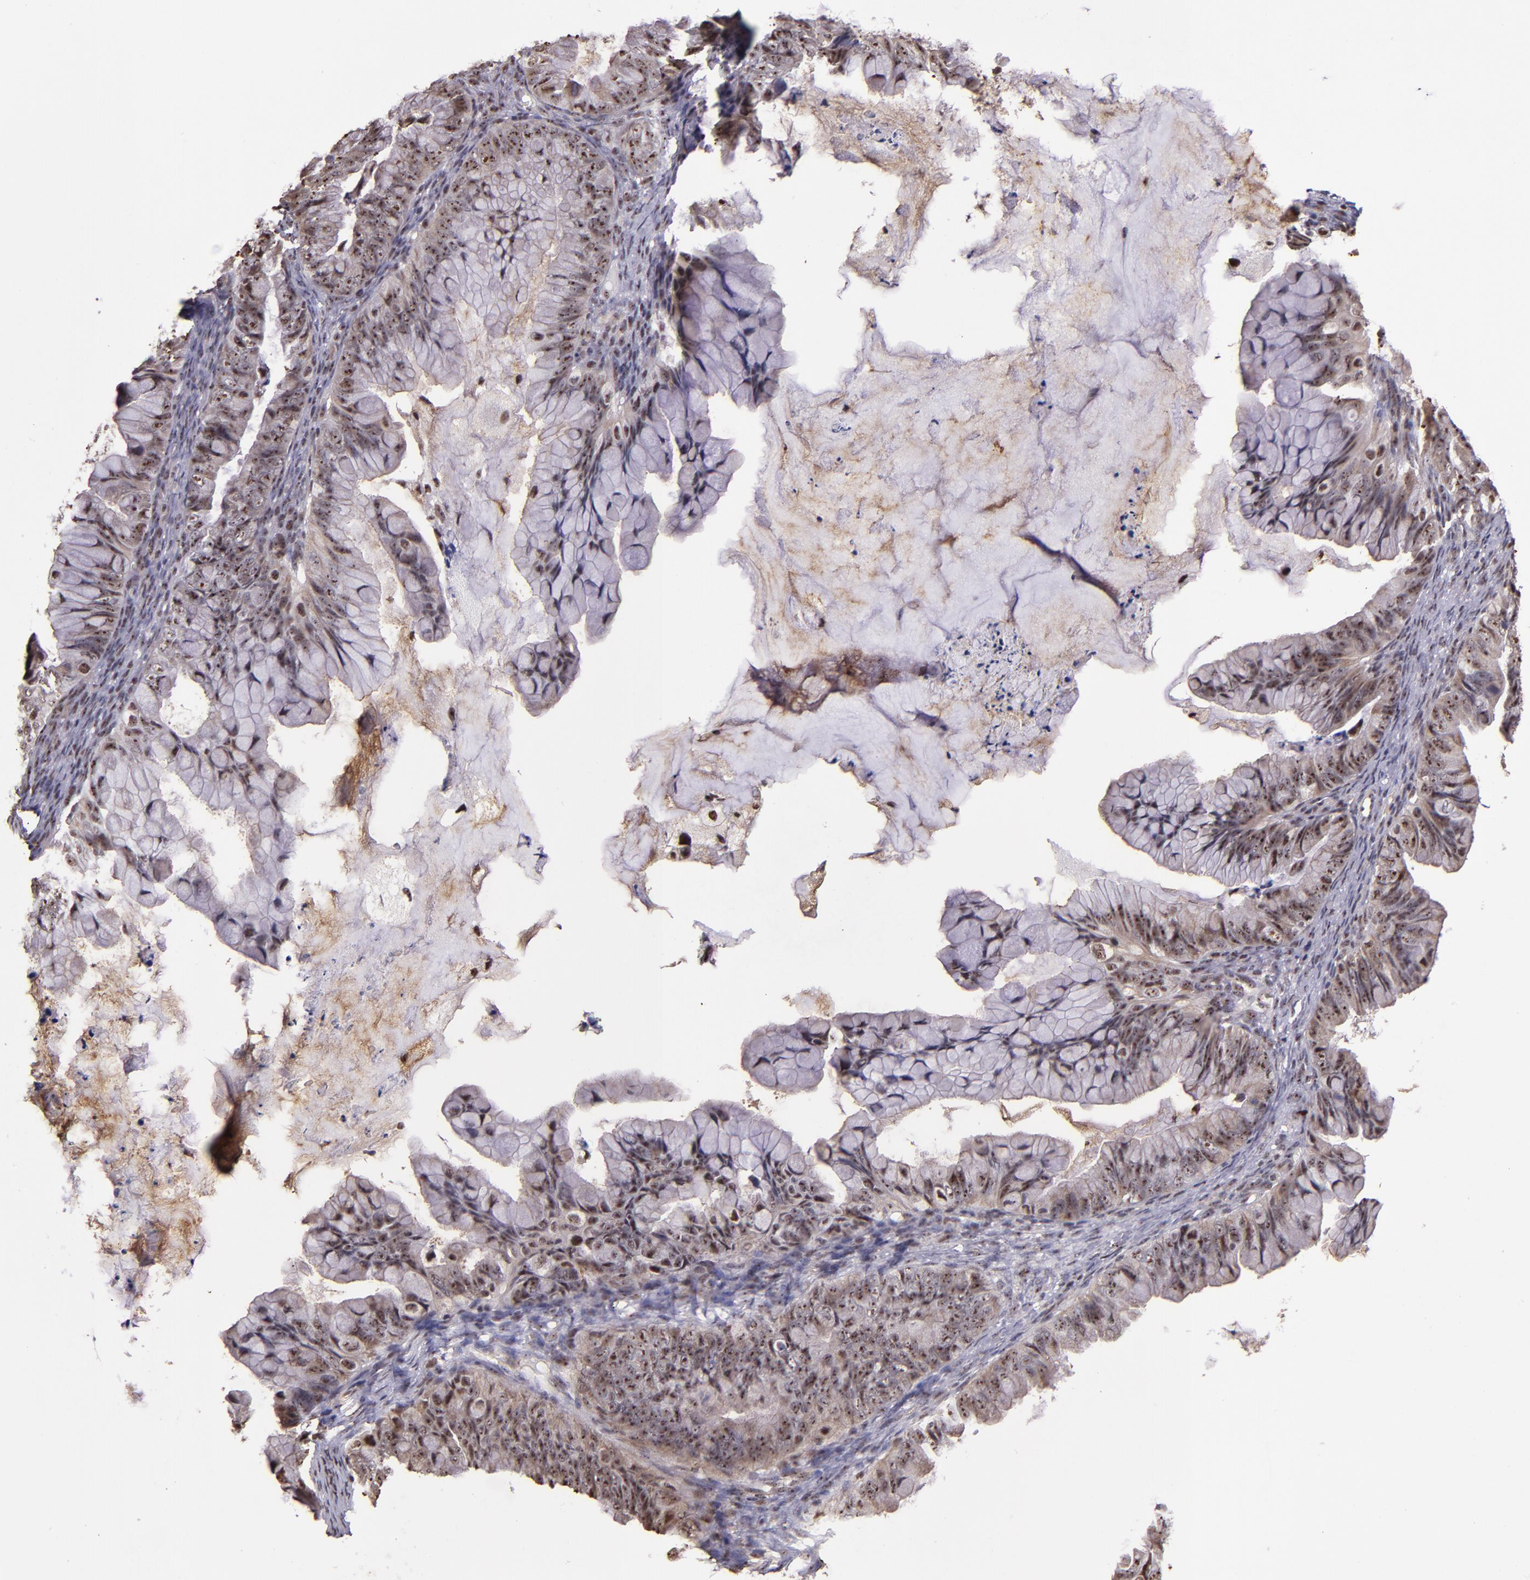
{"staining": {"intensity": "moderate", "quantity": ">75%", "location": "cytoplasmic/membranous,nuclear"}, "tissue": "ovarian cancer", "cell_type": "Tumor cells", "image_type": "cancer", "snomed": [{"axis": "morphology", "description": "Cystadenocarcinoma, mucinous, NOS"}, {"axis": "topography", "description": "Ovary"}], "caption": "DAB (3,3'-diaminobenzidine) immunohistochemical staining of ovarian mucinous cystadenocarcinoma reveals moderate cytoplasmic/membranous and nuclear protein positivity in approximately >75% of tumor cells.", "gene": "CECR2", "patient": {"sex": "female", "age": 36}}